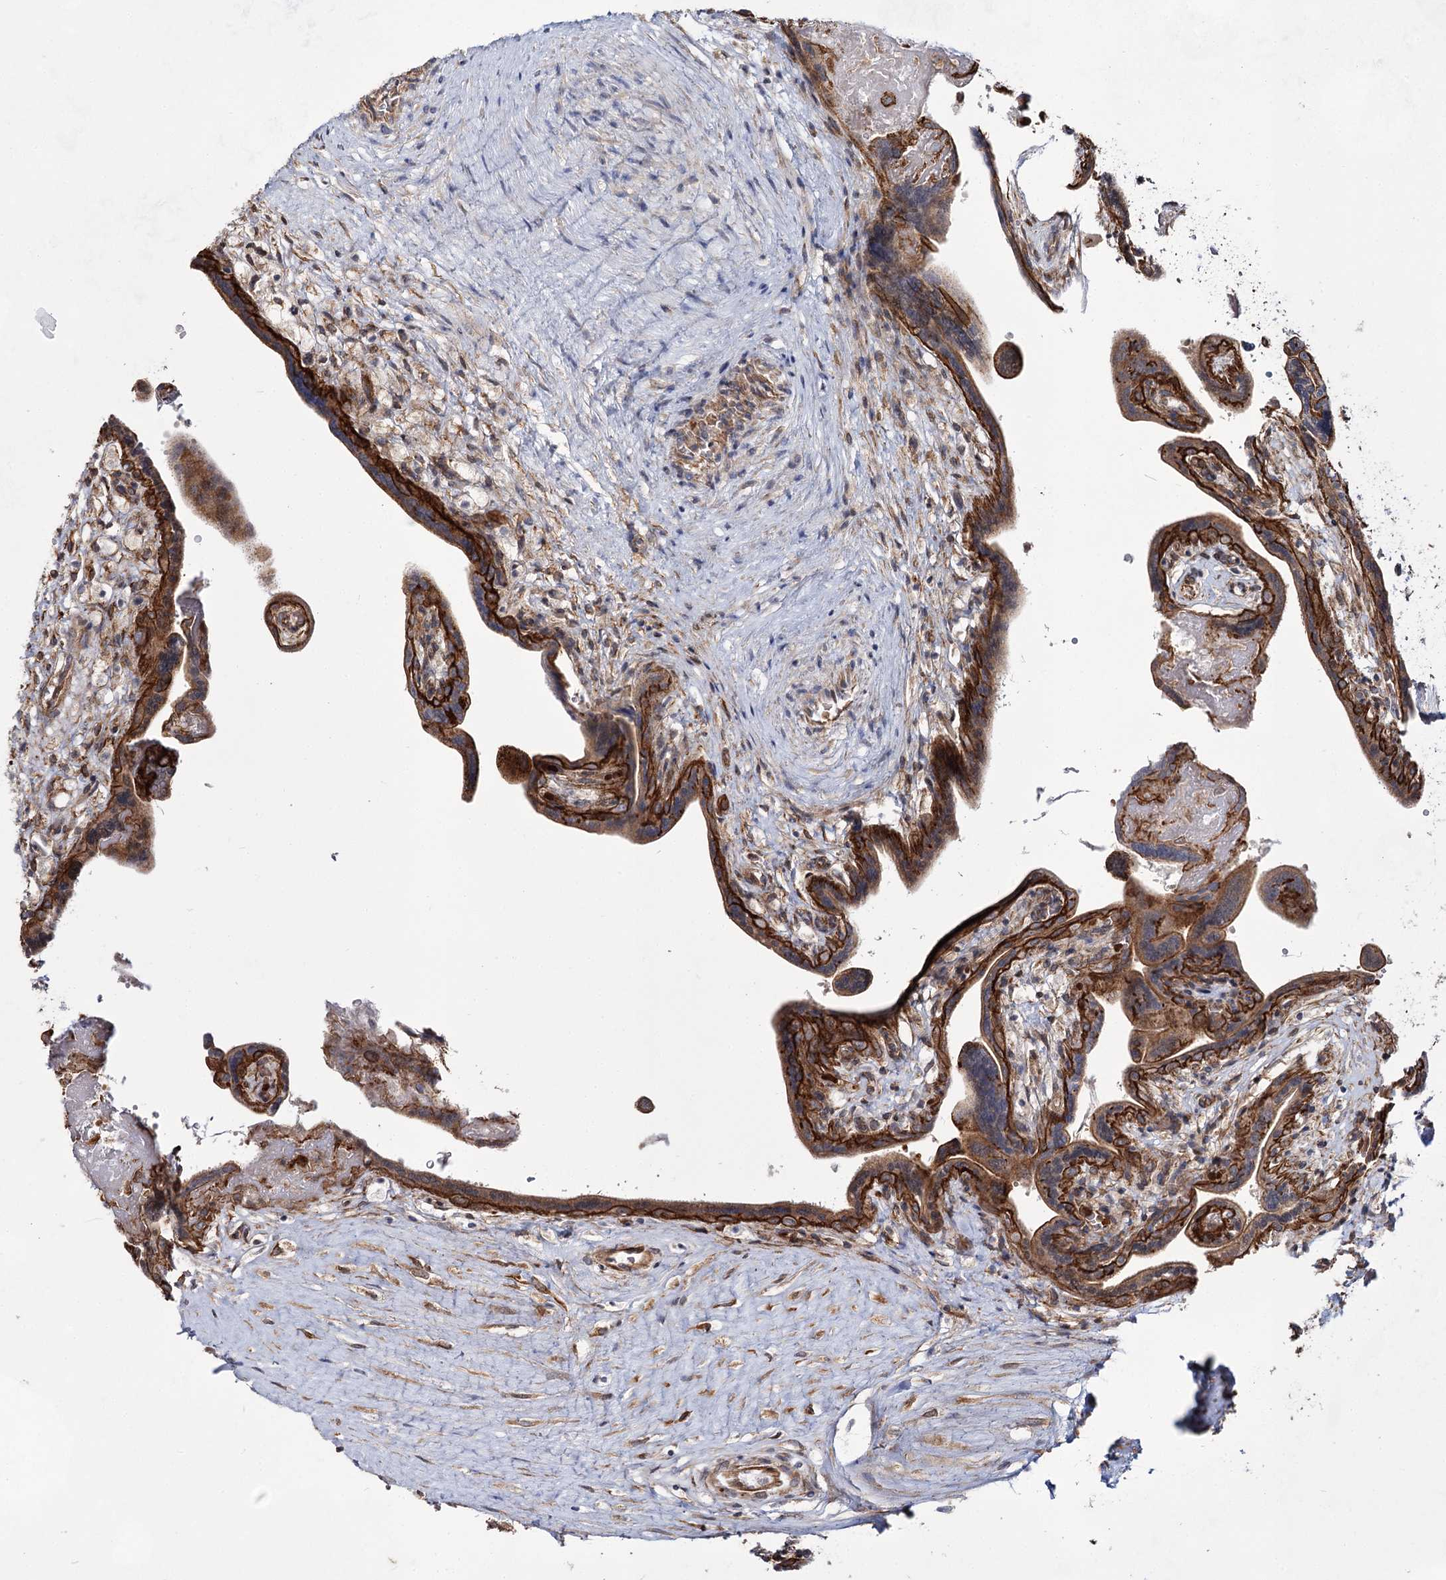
{"staining": {"intensity": "strong", "quantity": ">75%", "location": "cytoplasmic/membranous"}, "tissue": "placenta", "cell_type": "Trophoblastic cells", "image_type": "normal", "snomed": [{"axis": "morphology", "description": "Normal tissue, NOS"}, {"axis": "topography", "description": "Placenta"}], "caption": "Protein staining exhibits strong cytoplasmic/membranous positivity in approximately >75% of trophoblastic cells in benign placenta.", "gene": "IQSEC1", "patient": {"sex": "female", "age": 37}}